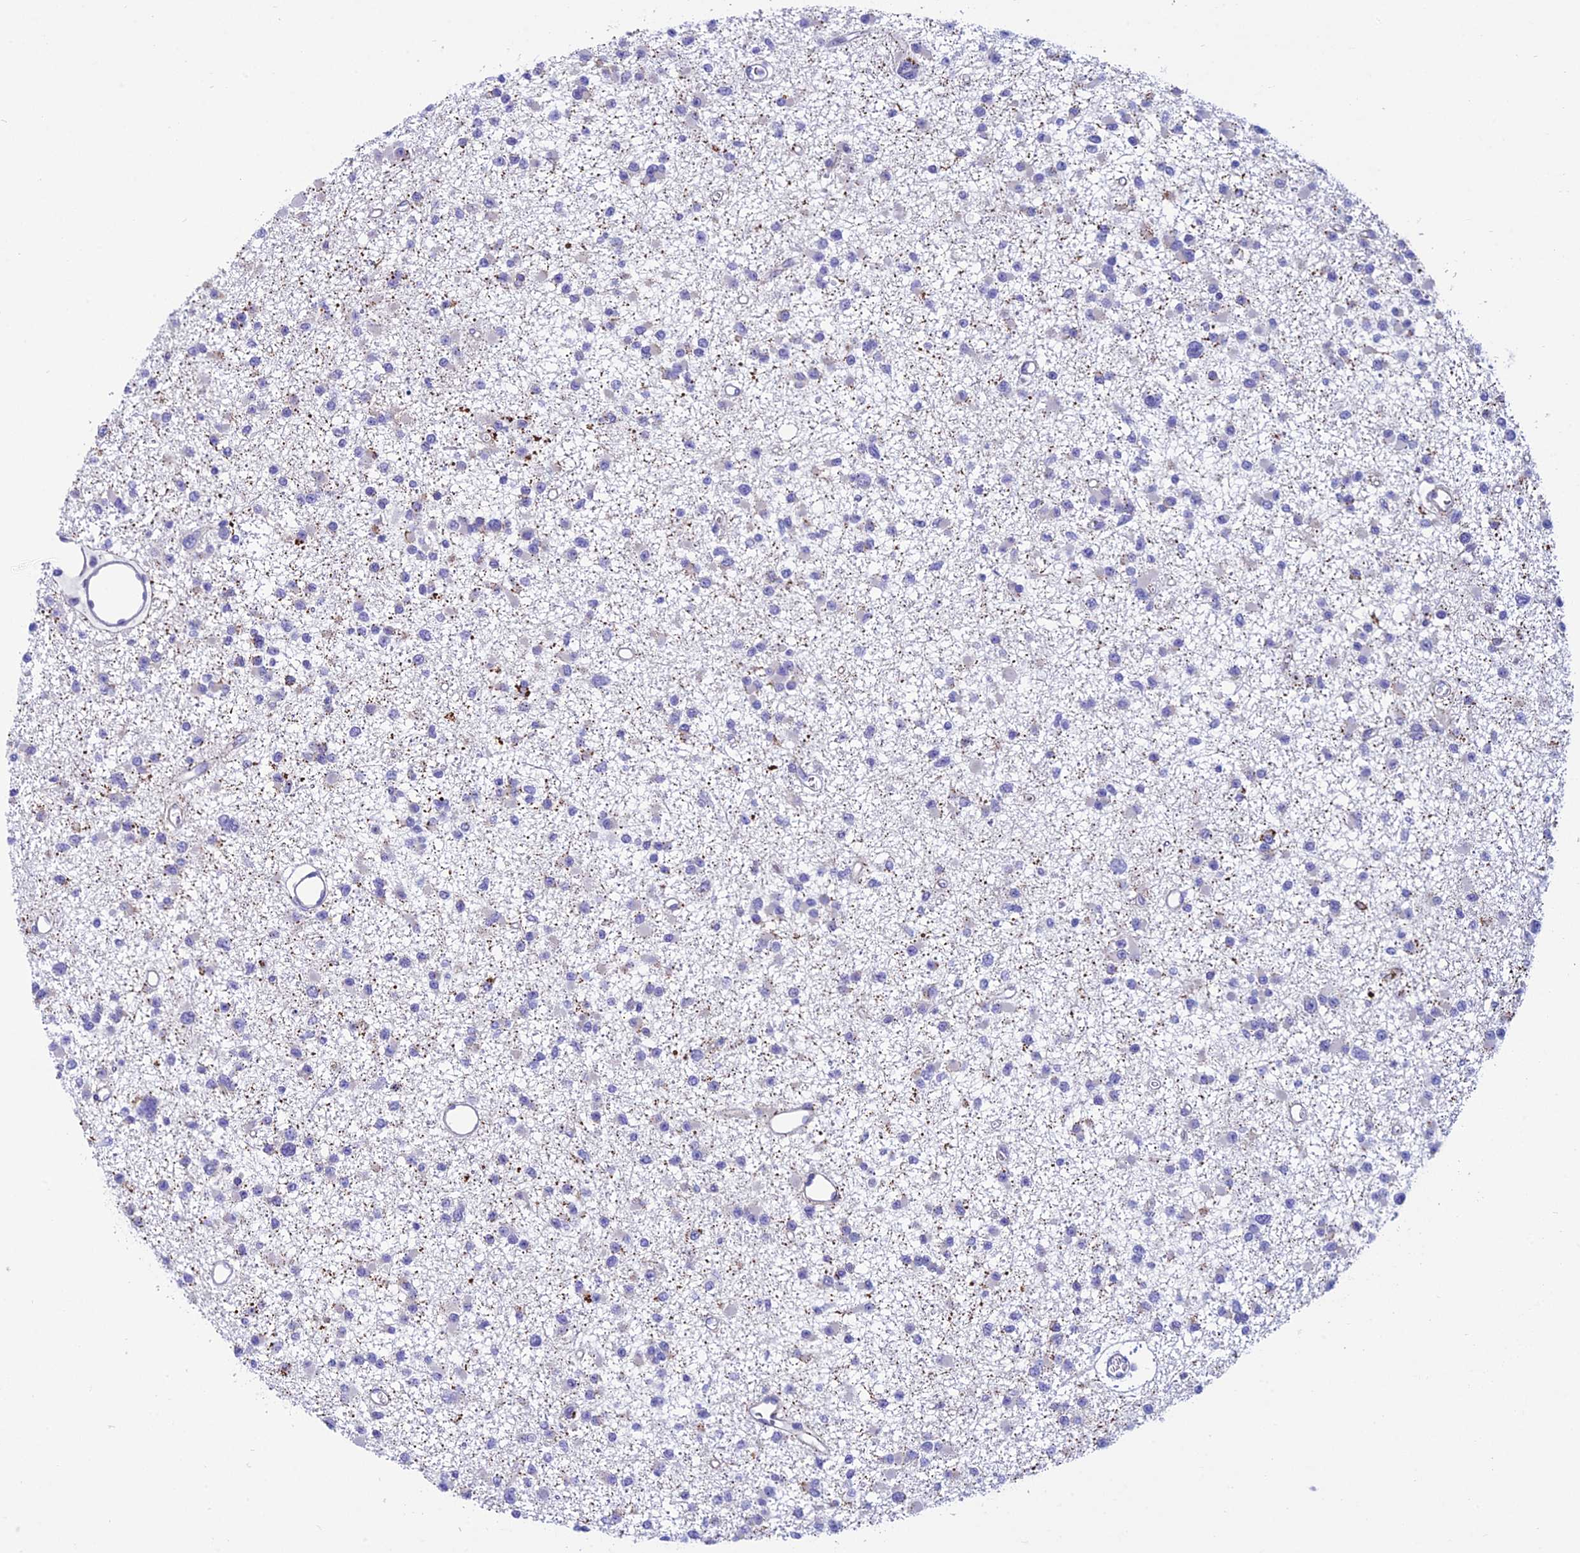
{"staining": {"intensity": "negative", "quantity": "none", "location": "none"}, "tissue": "glioma", "cell_type": "Tumor cells", "image_type": "cancer", "snomed": [{"axis": "morphology", "description": "Glioma, malignant, Low grade"}, {"axis": "topography", "description": "Brain"}], "caption": "Immunohistochemistry photomicrograph of neoplastic tissue: human low-grade glioma (malignant) stained with DAB displays no significant protein staining in tumor cells.", "gene": "MACIR", "patient": {"sex": "female", "age": 22}}